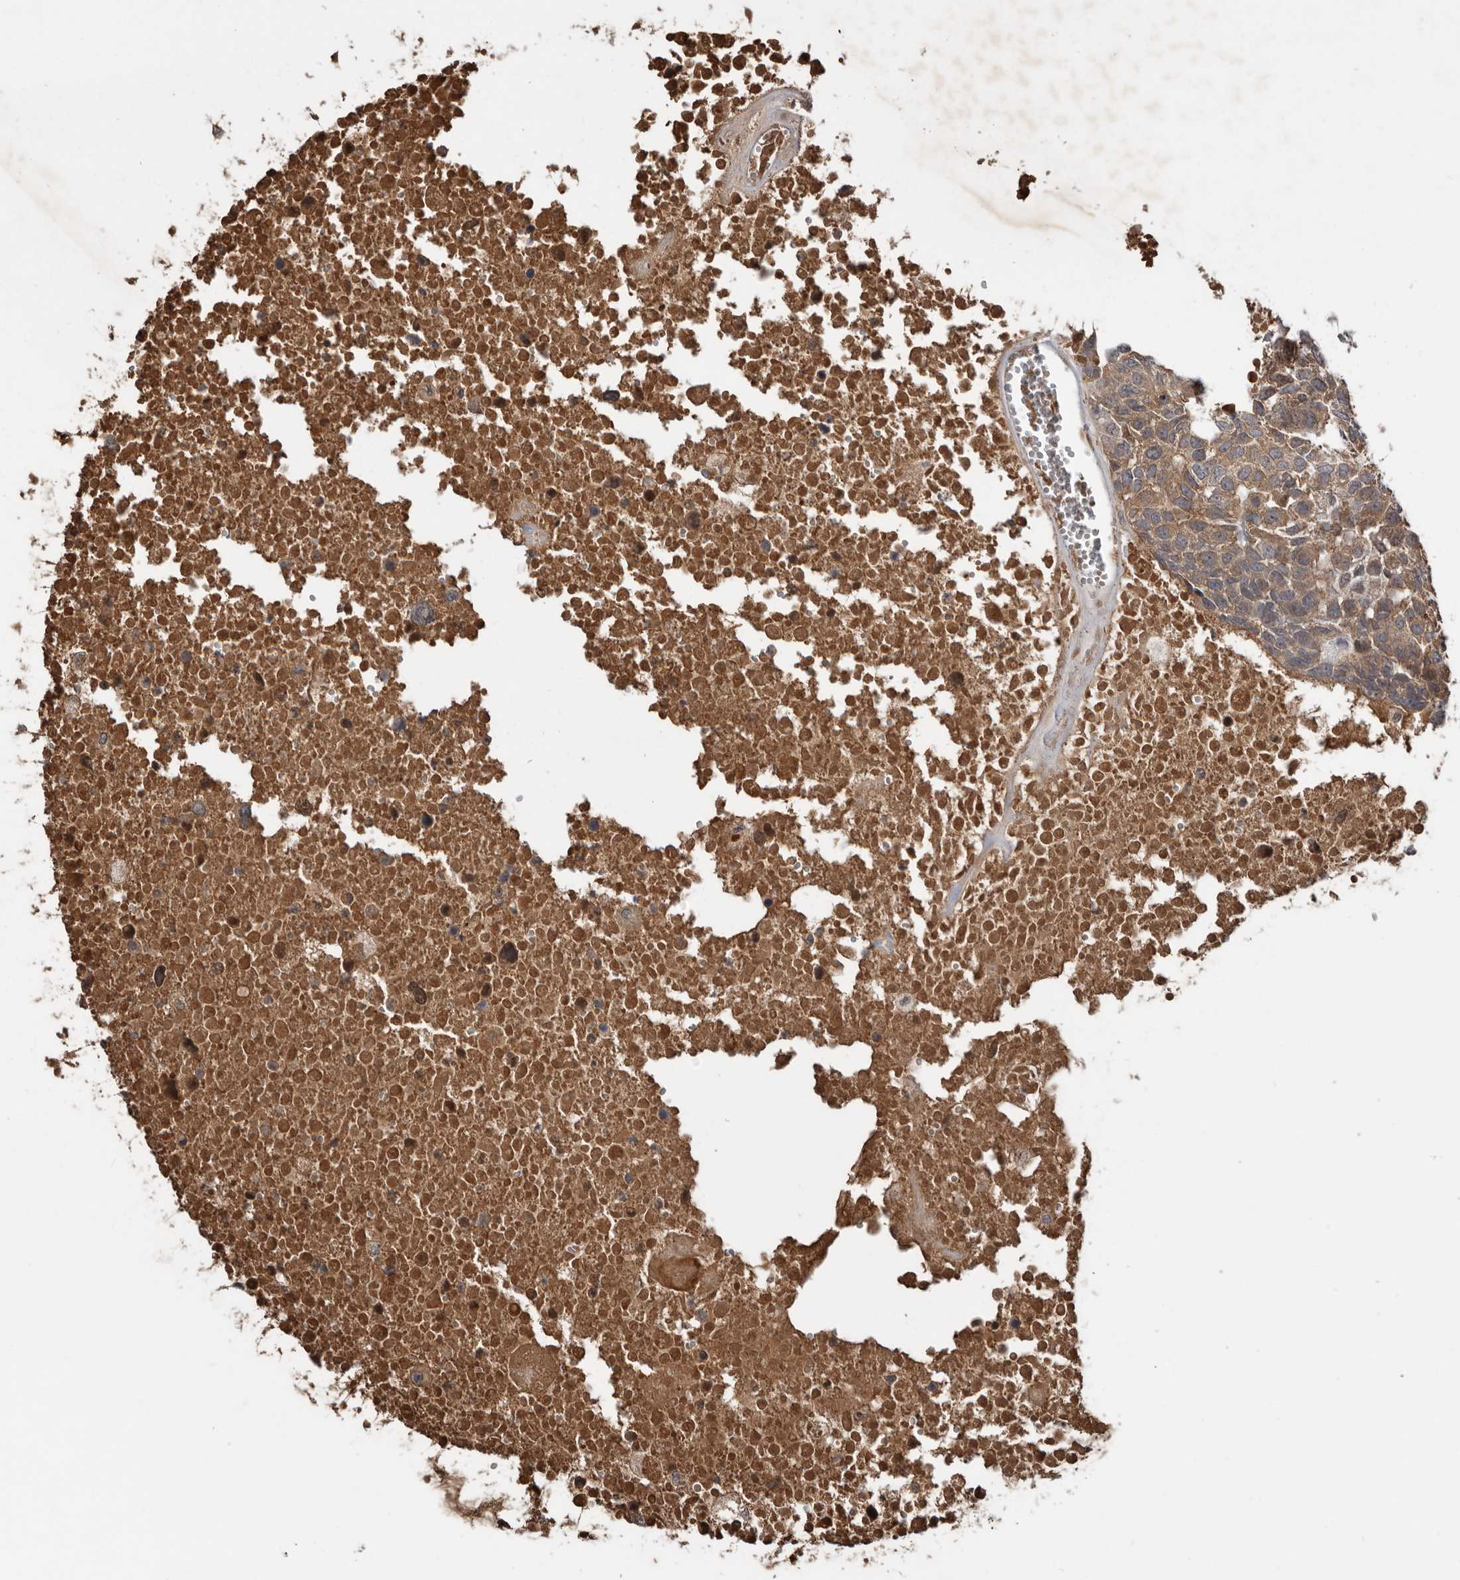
{"staining": {"intensity": "moderate", "quantity": "<25%", "location": "cytoplasmic/membranous"}, "tissue": "head and neck cancer", "cell_type": "Tumor cells", "image_type": "cancer", "snomed": [{"axis": "morphology", "description": "Squamous cell carcinoma, NOS"}, {"axis": "topography", "description": "Head-Neck"}], "caption": "Brown immunohistochemical staining in human head and neck cancer displays moderate cytoplasmic/membranous expression in approximately <25% of tumor cells.", "gene": "NMUR1", "patient": {"sex": "male", "age": 66}}